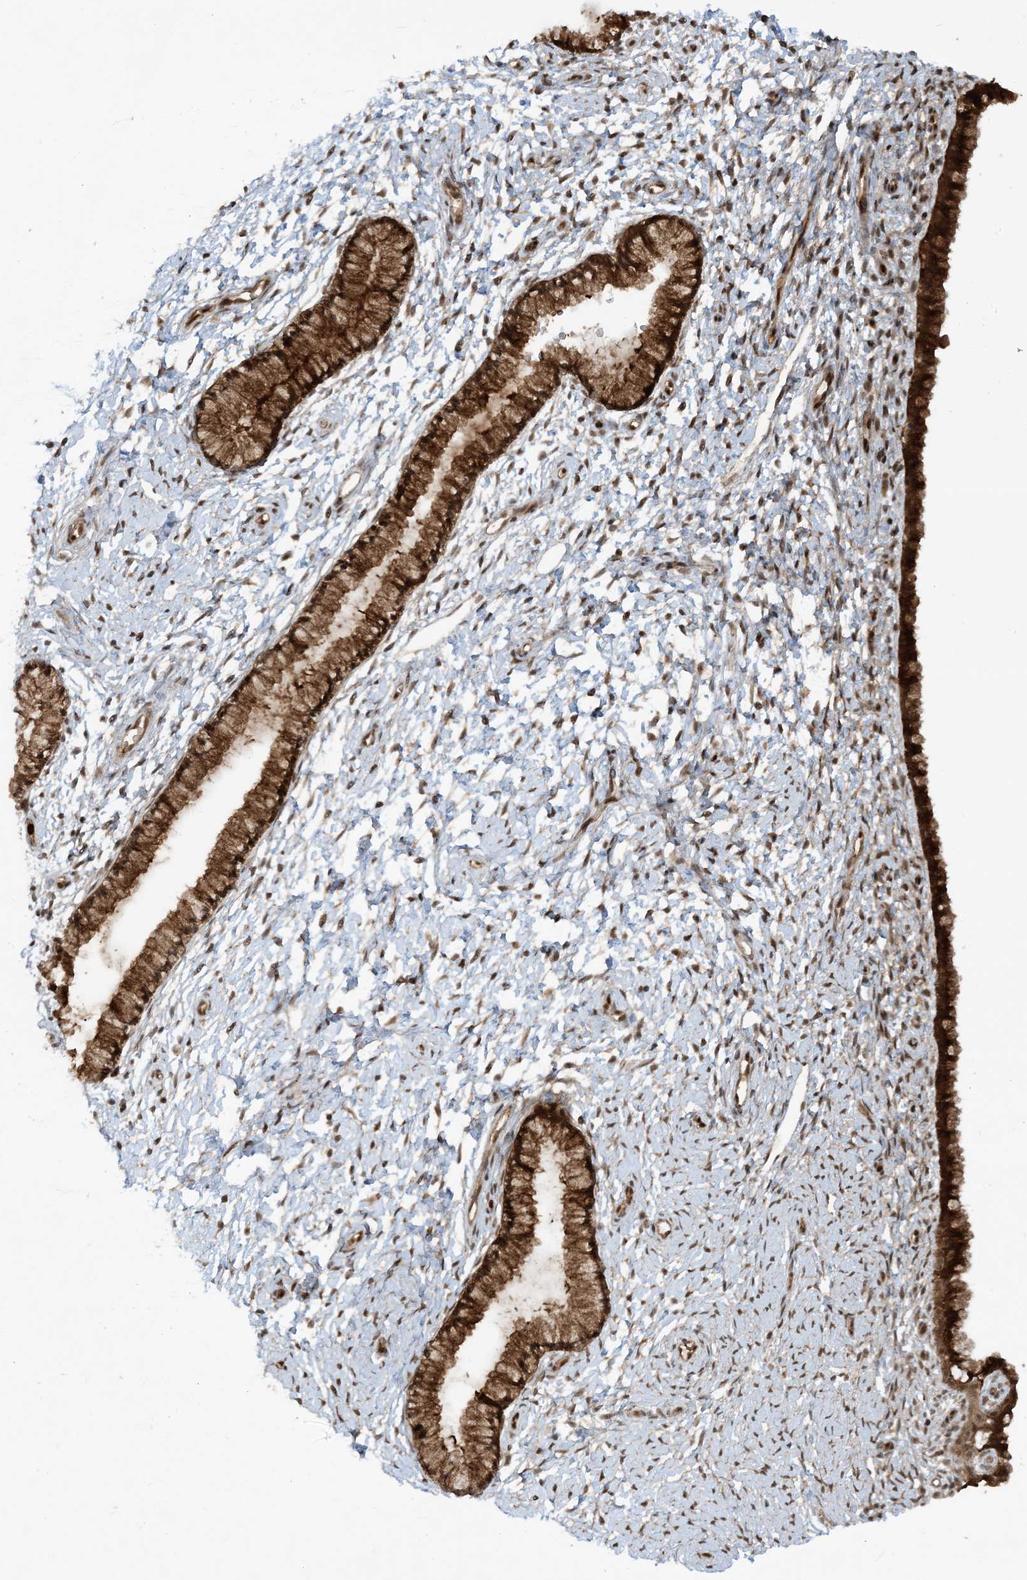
{"staining": {"intensity": "strong", "quantity": ">75%", "location": "cytoplasmic/membranous,nuclear"}, "tissue": "cervix", "cell_type": "Glandular cells", "image_type": "normal", "snomed": [{"axis": "morphology", "description": "Normal tissue, NOS"}, {"axis": "topography", "description": "Cervix"}], "caption": "This is an image of immunohistochemistry (IHC) staining of normal cervix, which shows strong positivity in the cytoplasmic/membranous,nuclear of glandular cells.", "gene": "CERT1", "patient": {"sex": "female", "age": 33}}